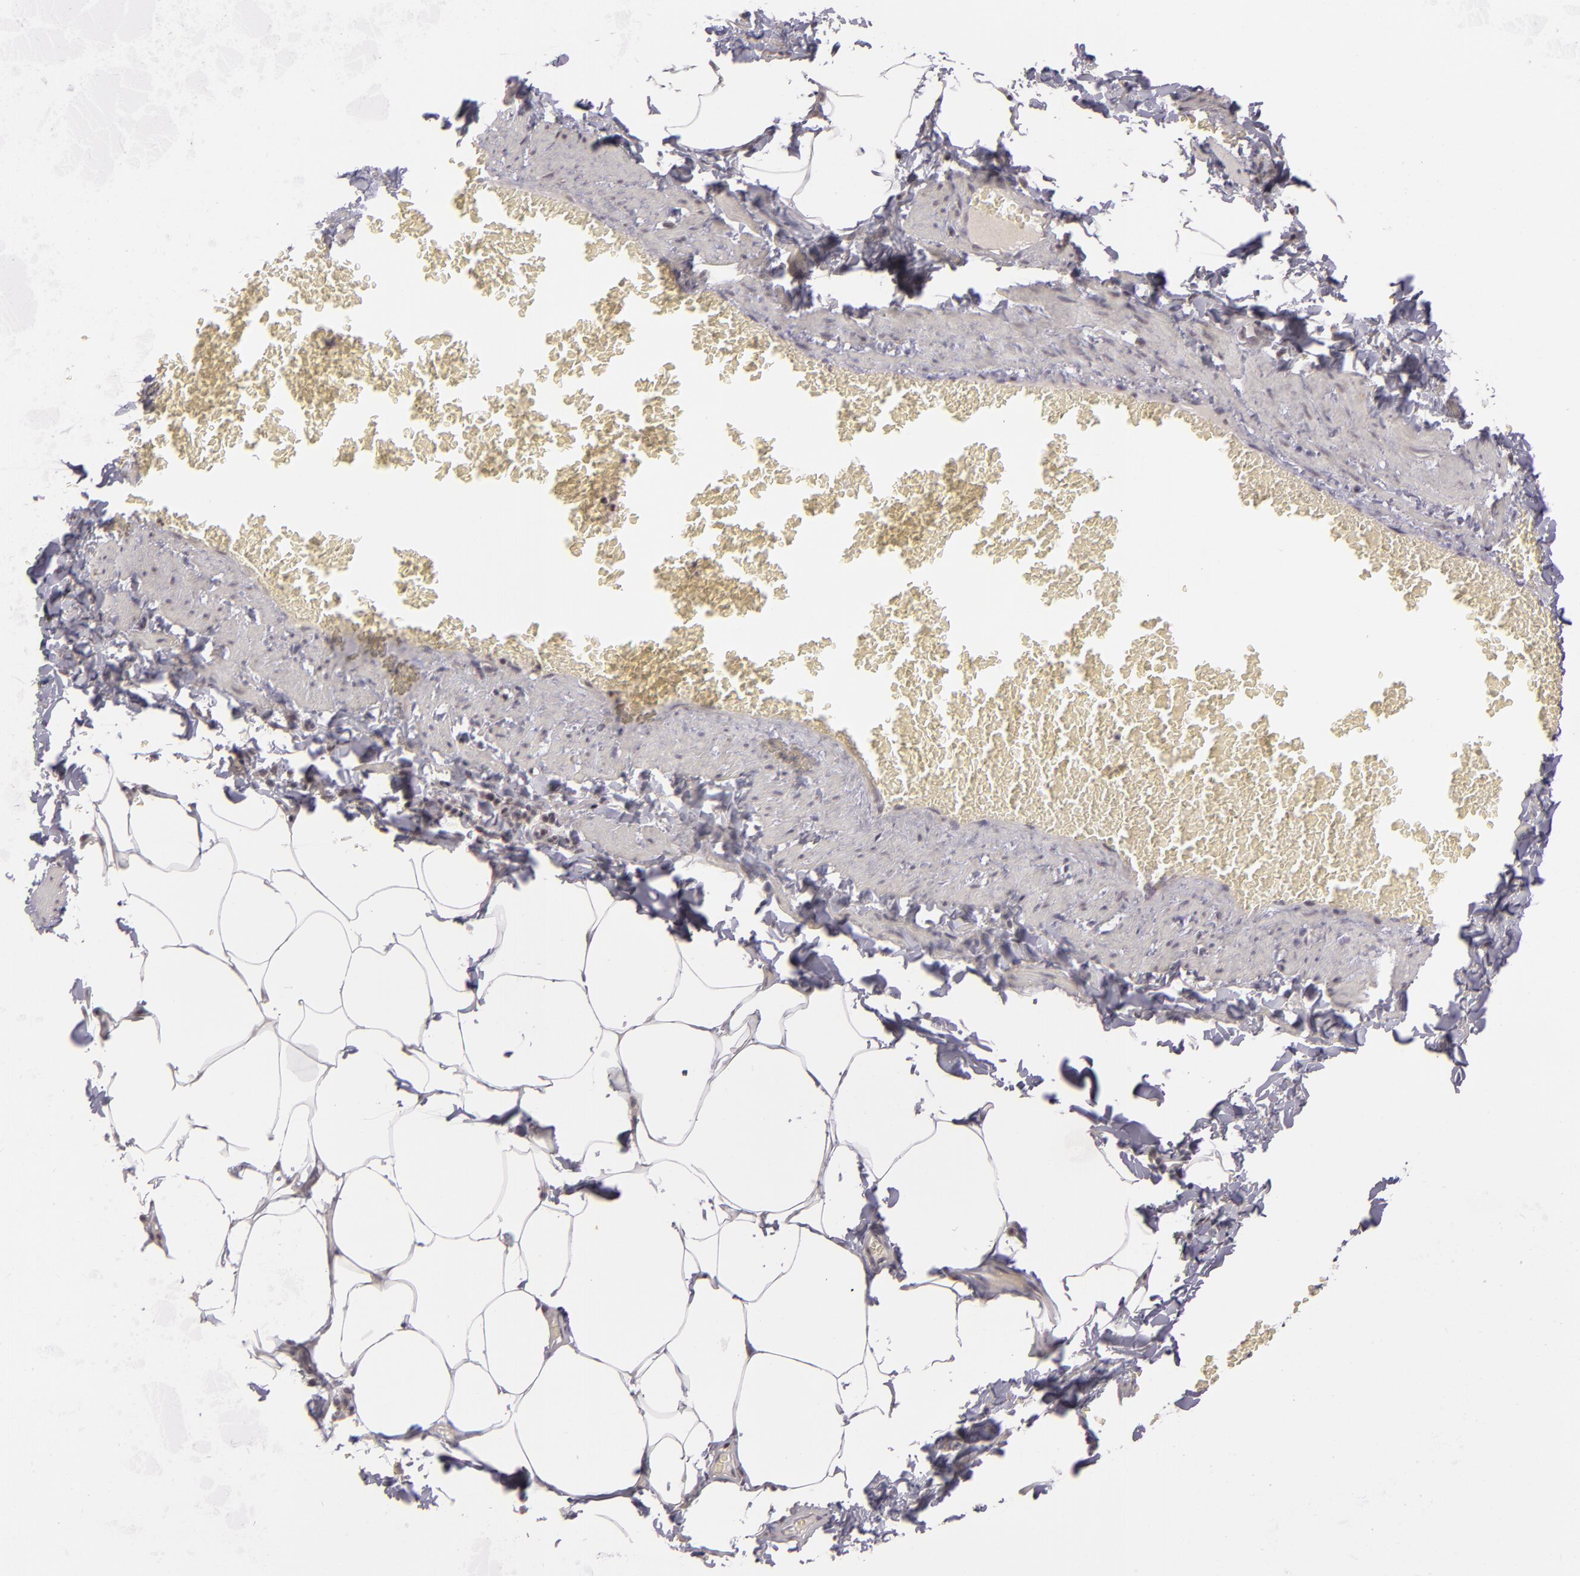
{"staining": {"intensity": "weak", "quantity": ">75%", "location": "nuclear"}, "tissue": "adipose tissue", "cell_type": "Adipocytes", "image_type": "normal", "snomed": [{"axis": "morphology", "description": "Normal tissue, NOS"}, {"axis": "topography", "description": "Vascular tissue"}], "caption": "Immunohistochemical staining of unremarkable adipose tissue demonstrates low levels of weak nuclear staining in approximately >75% of adipocytes. Nuclei are stained in blue.", "gene": "AKAP6", "patient": {"sex": "male", "age": 41}}